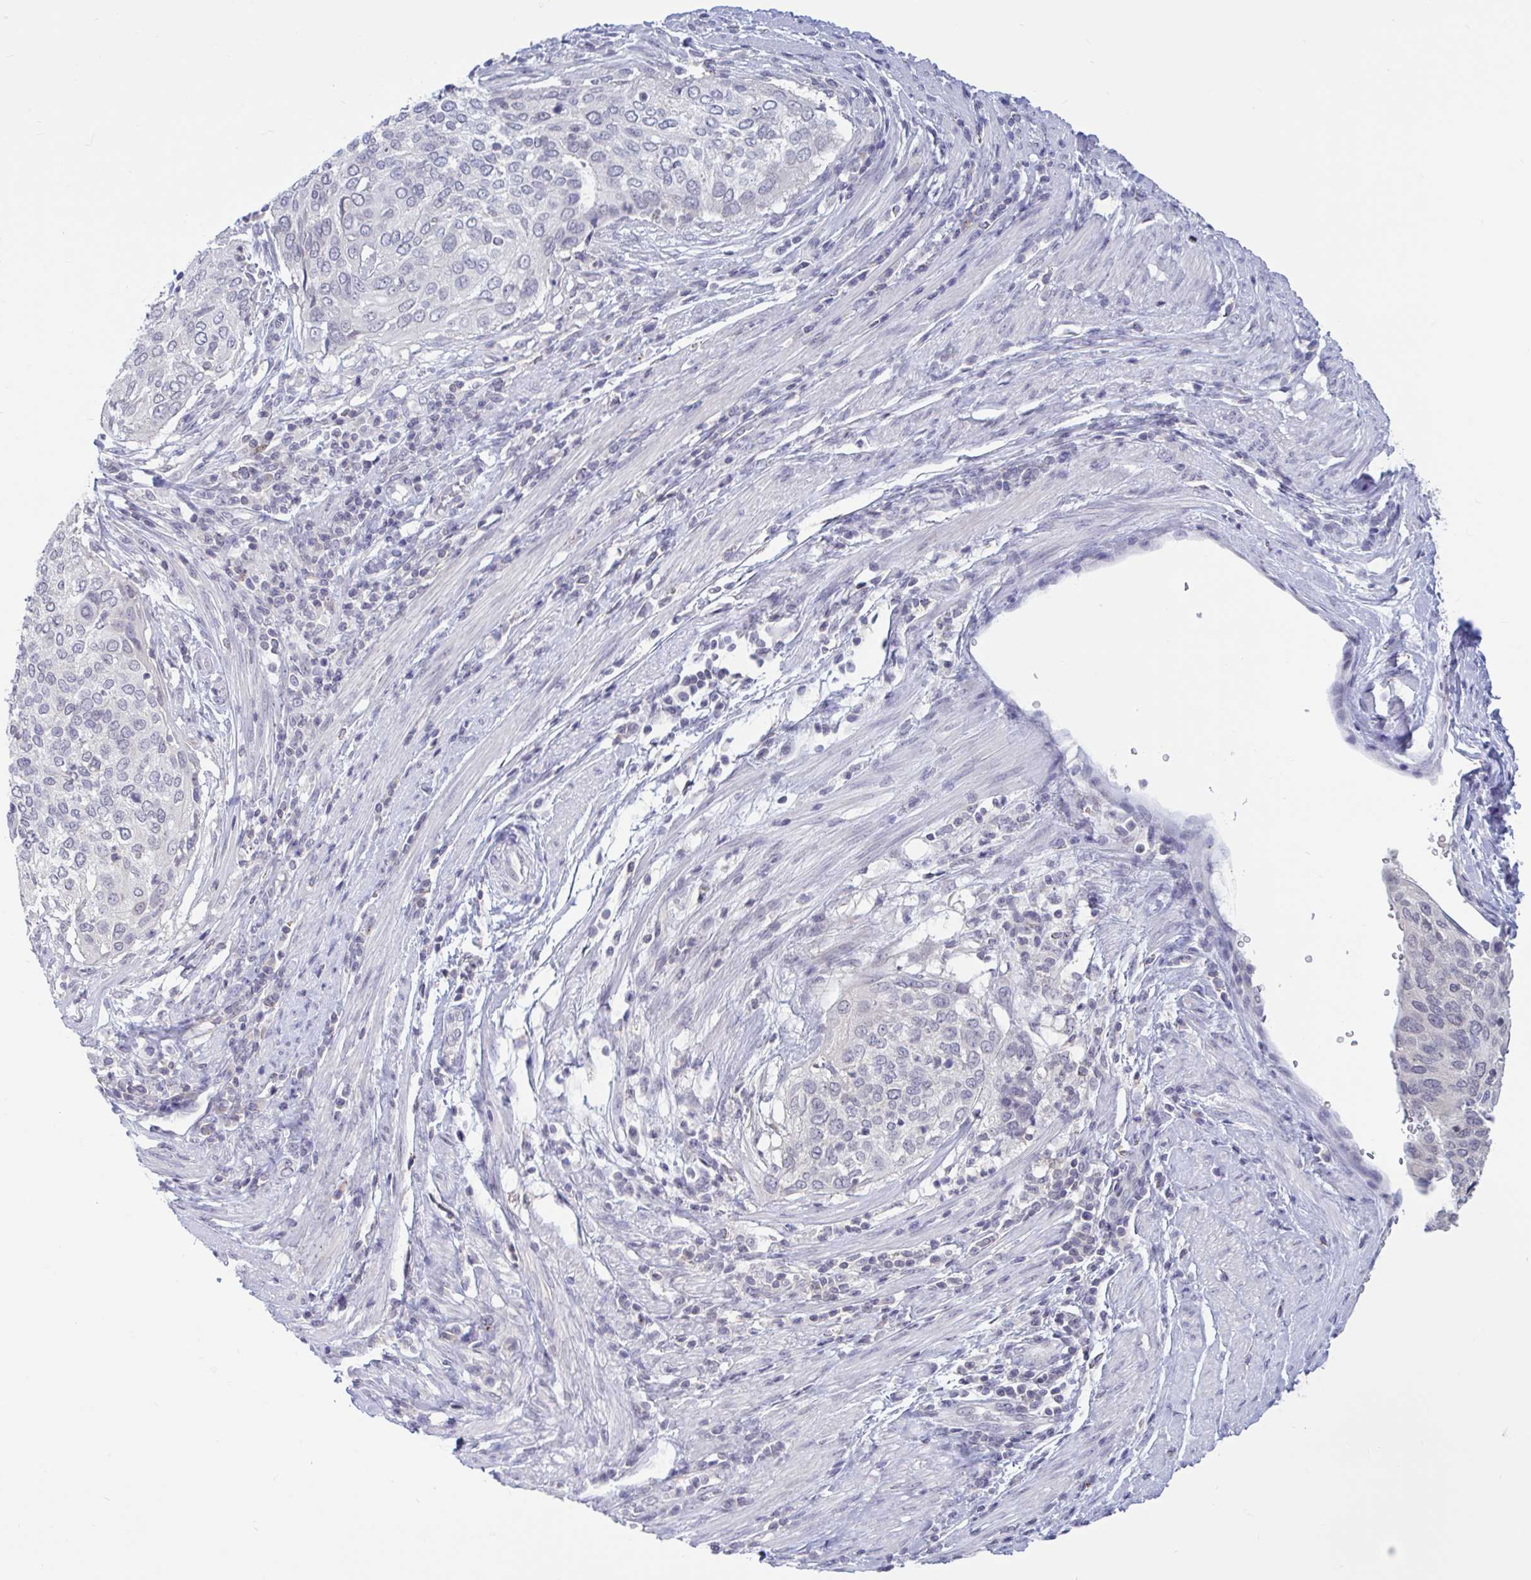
{"staining": {"intensity": "negative", "quantity": "none", "location": "none"}, "tissue": "cervical cancer", "cell_type": "Tumor cells", "image_type": "cancer", "snomed": [{"axis": "morphology", "description": "Squamous cell carcinoma, NOS"}, {"axis": "topography", "description": "Cervix"}], "caption": "The IHC image has no significant expression in tumor cells of cervical cancer tissue. The staining was performed using DAB to visualize the protein expression in brown, while the nuclei were stained in blue with hematoxylin (Magnification: 20x).", "gene": "ARPP19", "patient": {"sex": "female", "age": 38}}